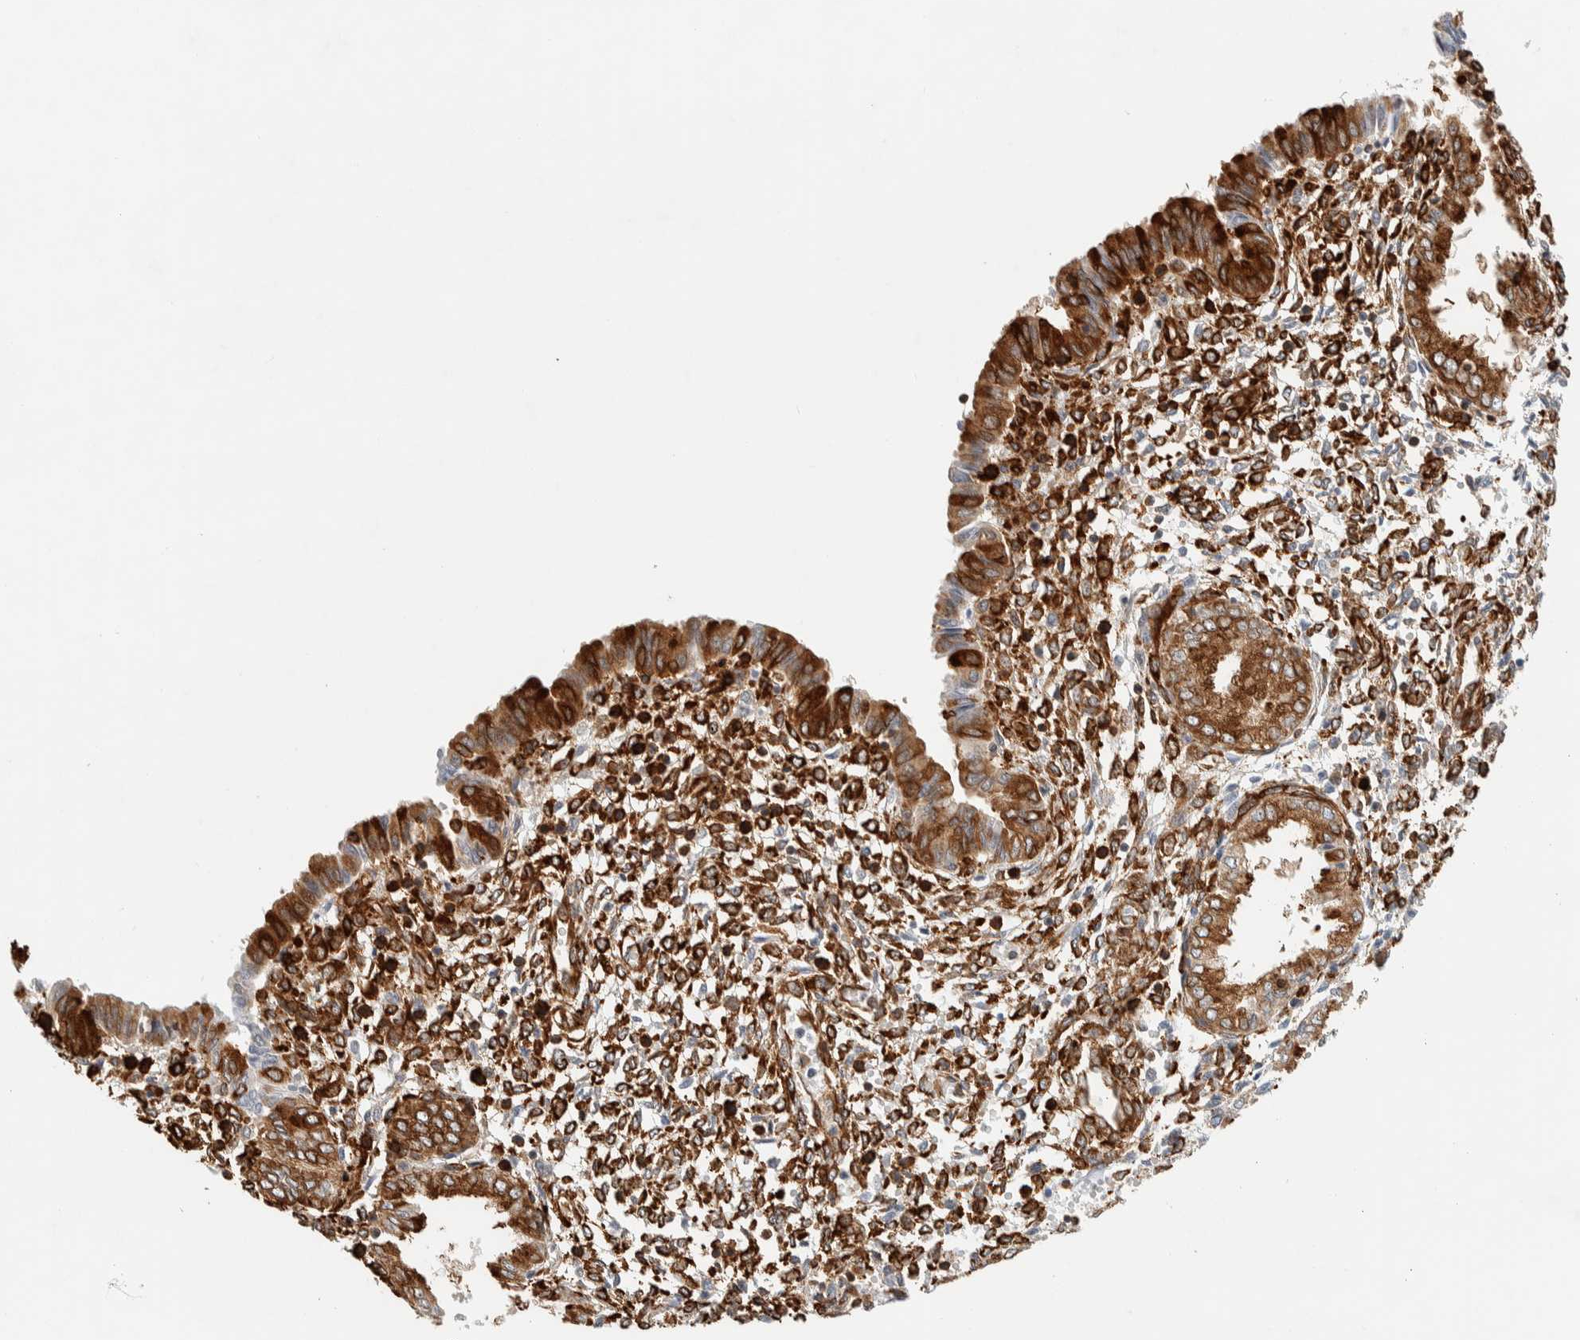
{"staining": {"intensity": "strong", "quantity": ">75%", "location": "cytoplasmic/membranous"}, "tissue": "endometrium", "cell_type": "Cells in endometrial stroma", "image_type": "normal", "snomed": [{"axis": "morphology", "description": "Normal tissue, NOS"}, {"axis": "topography", "description": "Endometrium"}], "caption": "The immunohistochemical stain labels strong cytoplasmic/membranous expression in cells in endometrial stroma of unremarkable endometrium.", "gene": "LLGL2", "patient": {"sex": "female", "age": 33}}